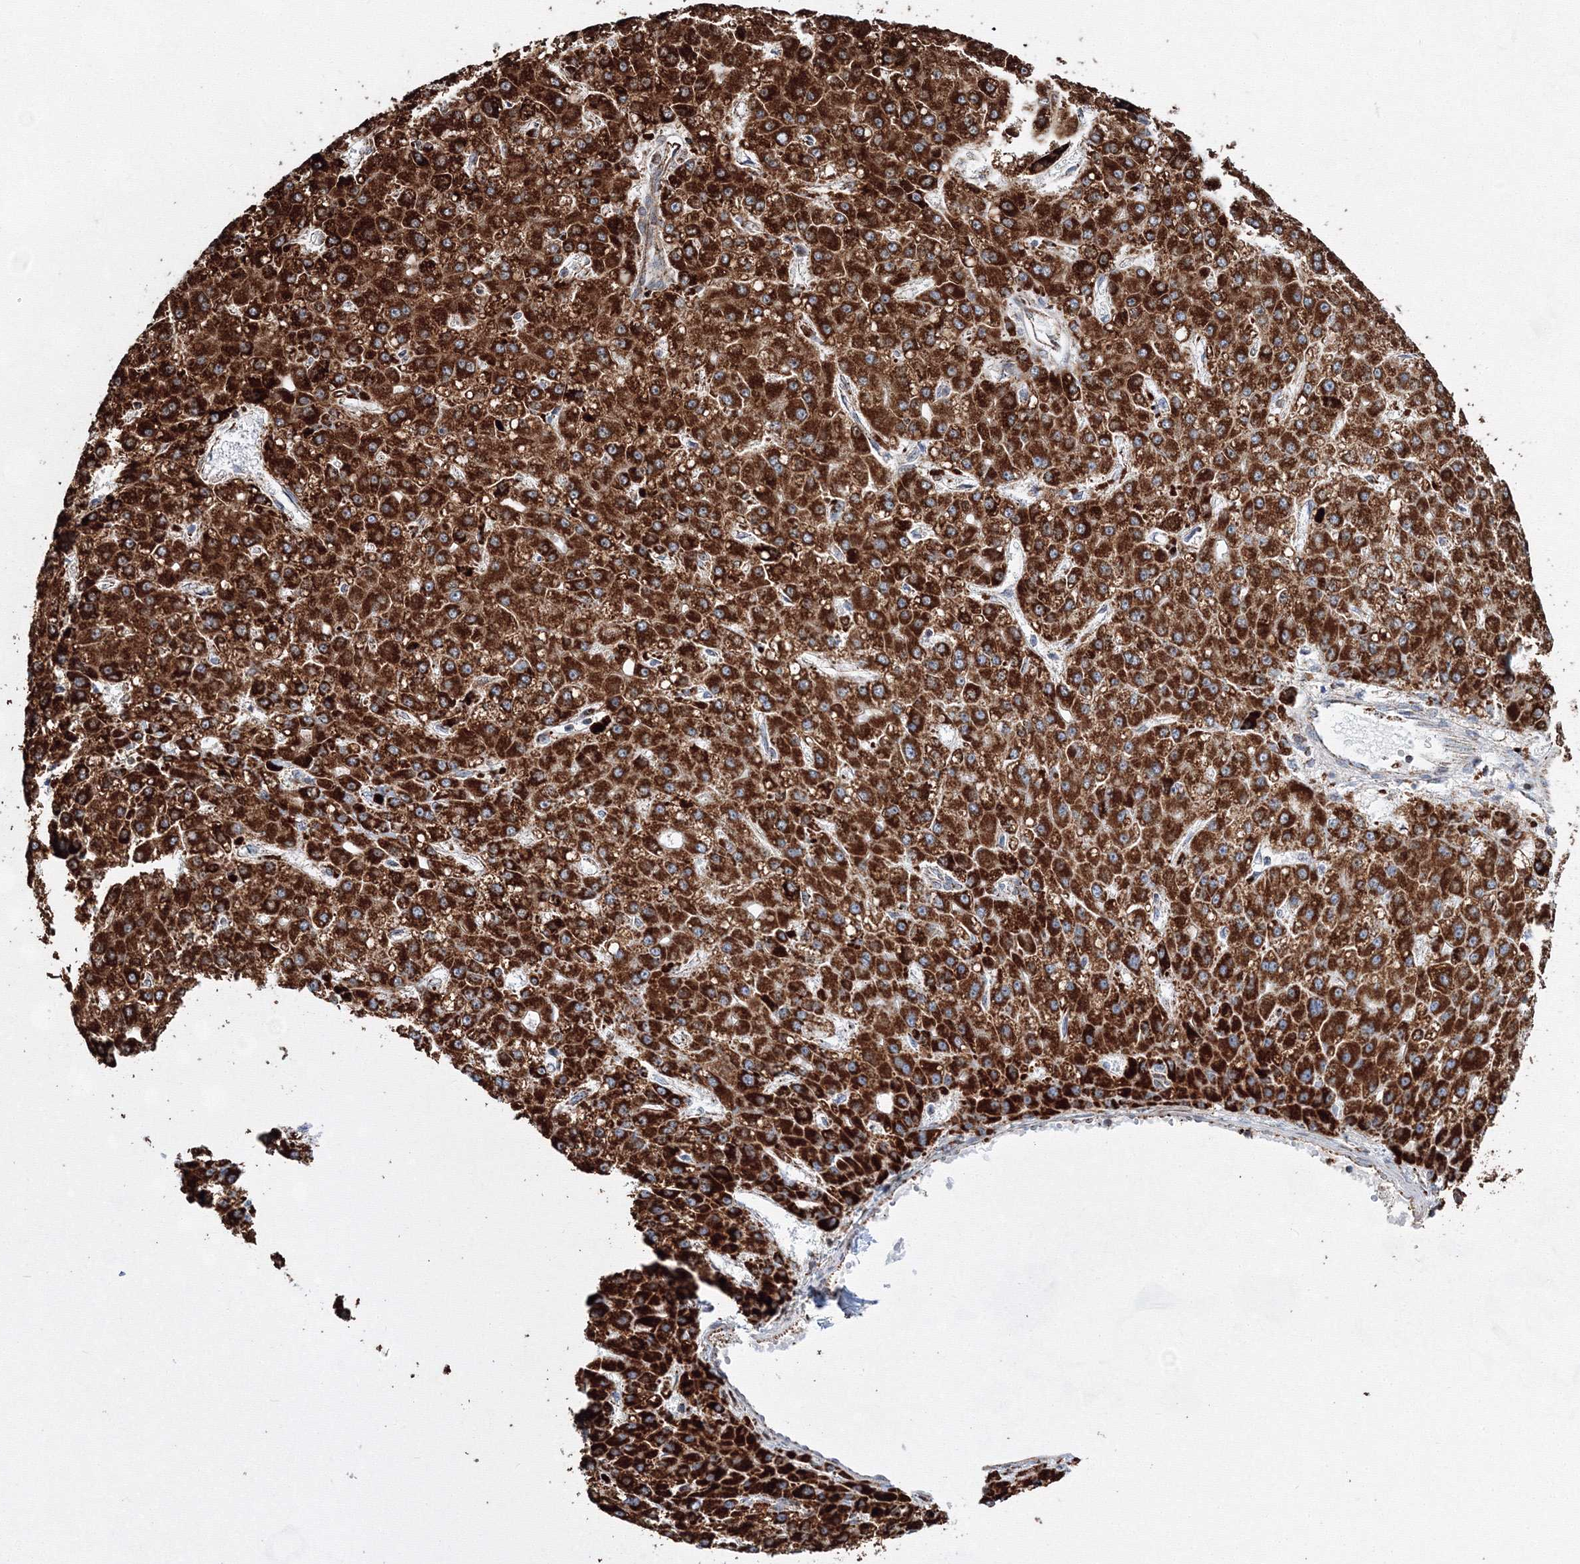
{"staining": {"intensity": "strong", "quantity": ">75%", "location": "cytoplasmic/membranous"}, "tissue": "liver cancer", "cell_type": "Tumor cells", "image_type": "cancer", "snomed": [{"axis": "morphology", "description": "Carcinoma, Hepatocellular, NOS"}, {"axis": "topography", "description": "Liver"}], "caption": "Liver cancer (hepatocellular carcinoma) tissue exhibits strong cytoplasmic/membranous staining in approximately >75% of tumor cells, visualized by immunohistochemistry. Nuclei are stained in blue.", "gene": "HADHB", "patient": {"sex": "male", "age": 67}}